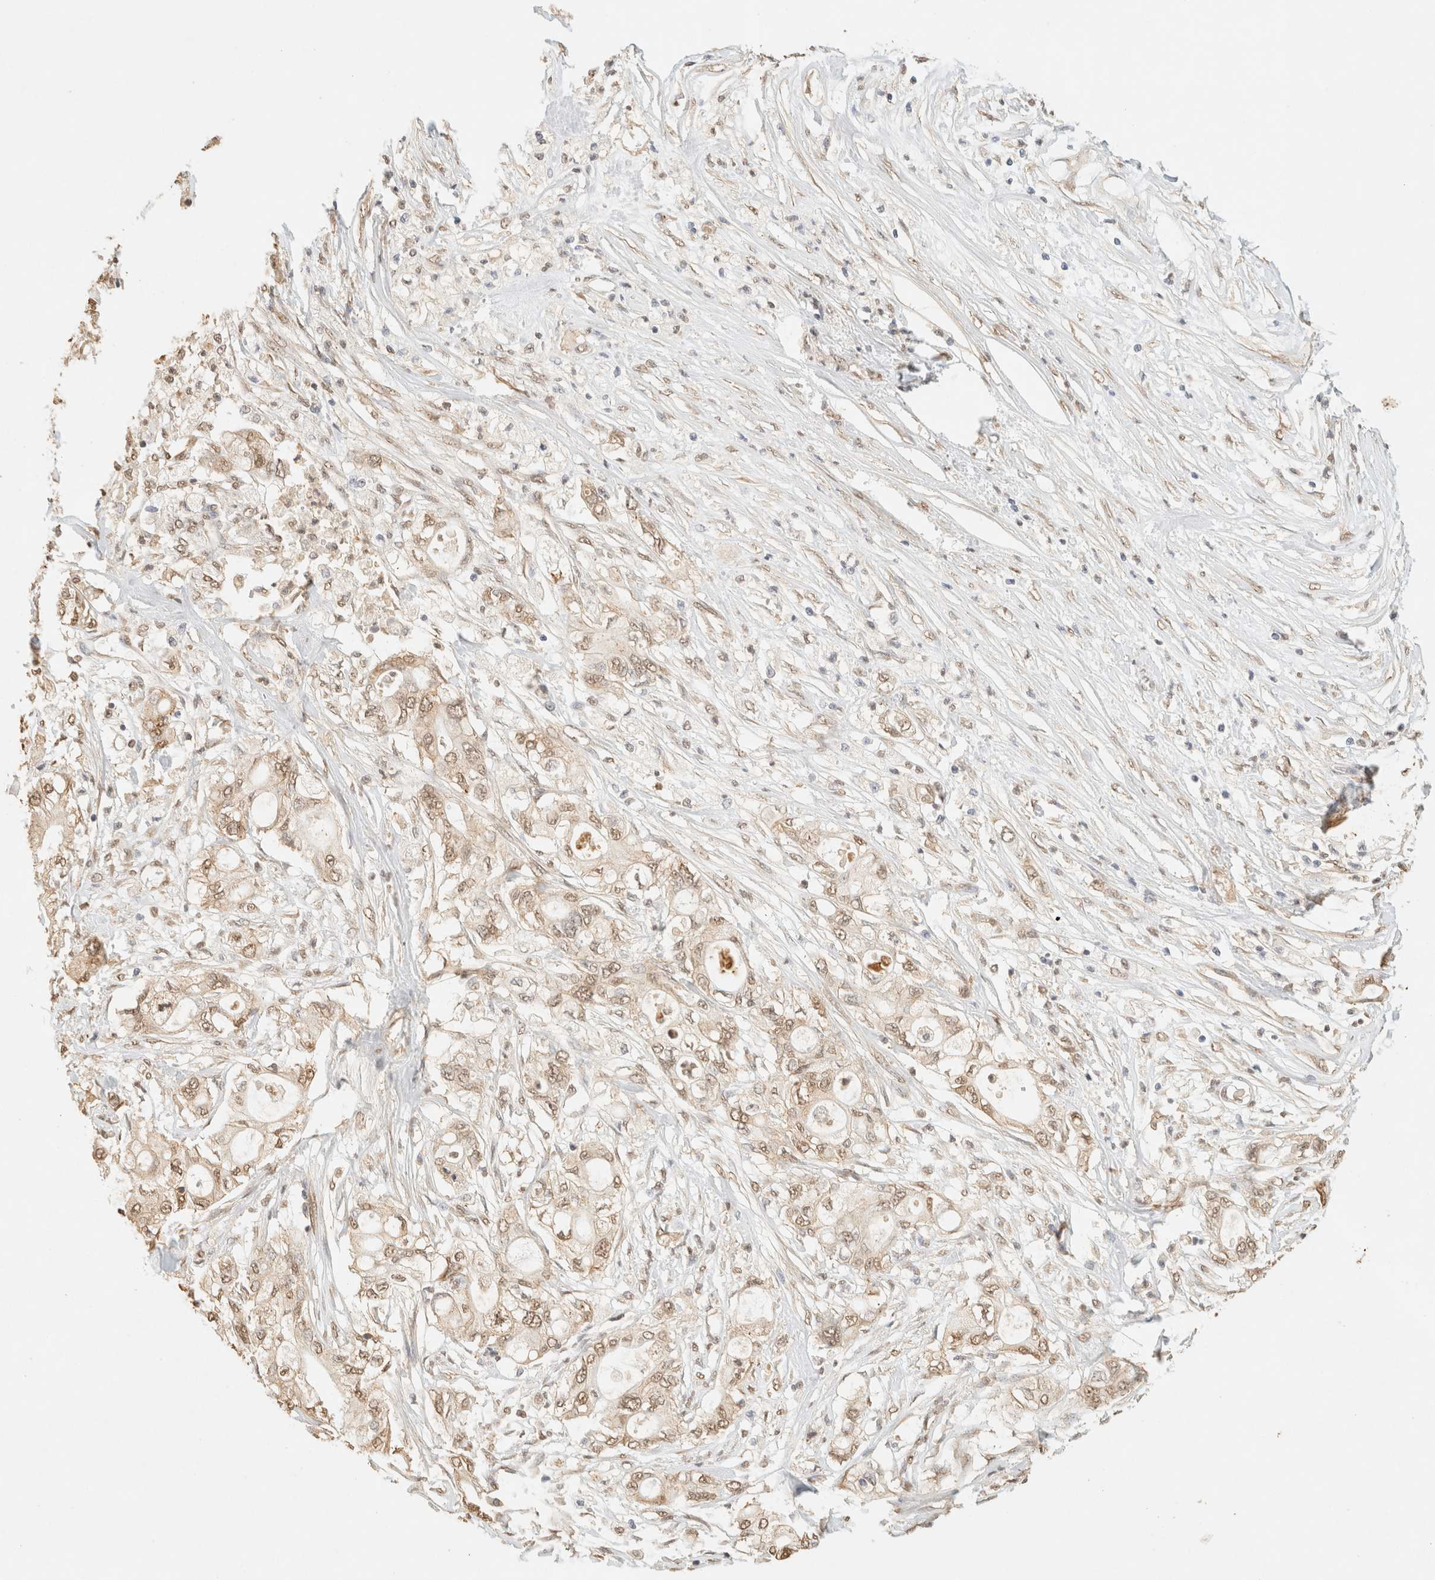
{"staining": {"intensity": "weak", "quantity": ">75%", "location": "nuclear"}, "tissue": "pancreatic cancer", "cell_type": "Tumor cells", "image_type": "cancer", "snomed": [{"axis": "morphology", "description": "Adenocarcinoma, NOS"}, {"axis": "topography", "description": "Pancreas"}], "caption": "Pancreatic adenocarcinoma stained with a brown dye reveals weak nuclear positive staining in about >75% of tumor cells.", "gene": "S100A13", "patient": {"sex": "male", "age": 79}}